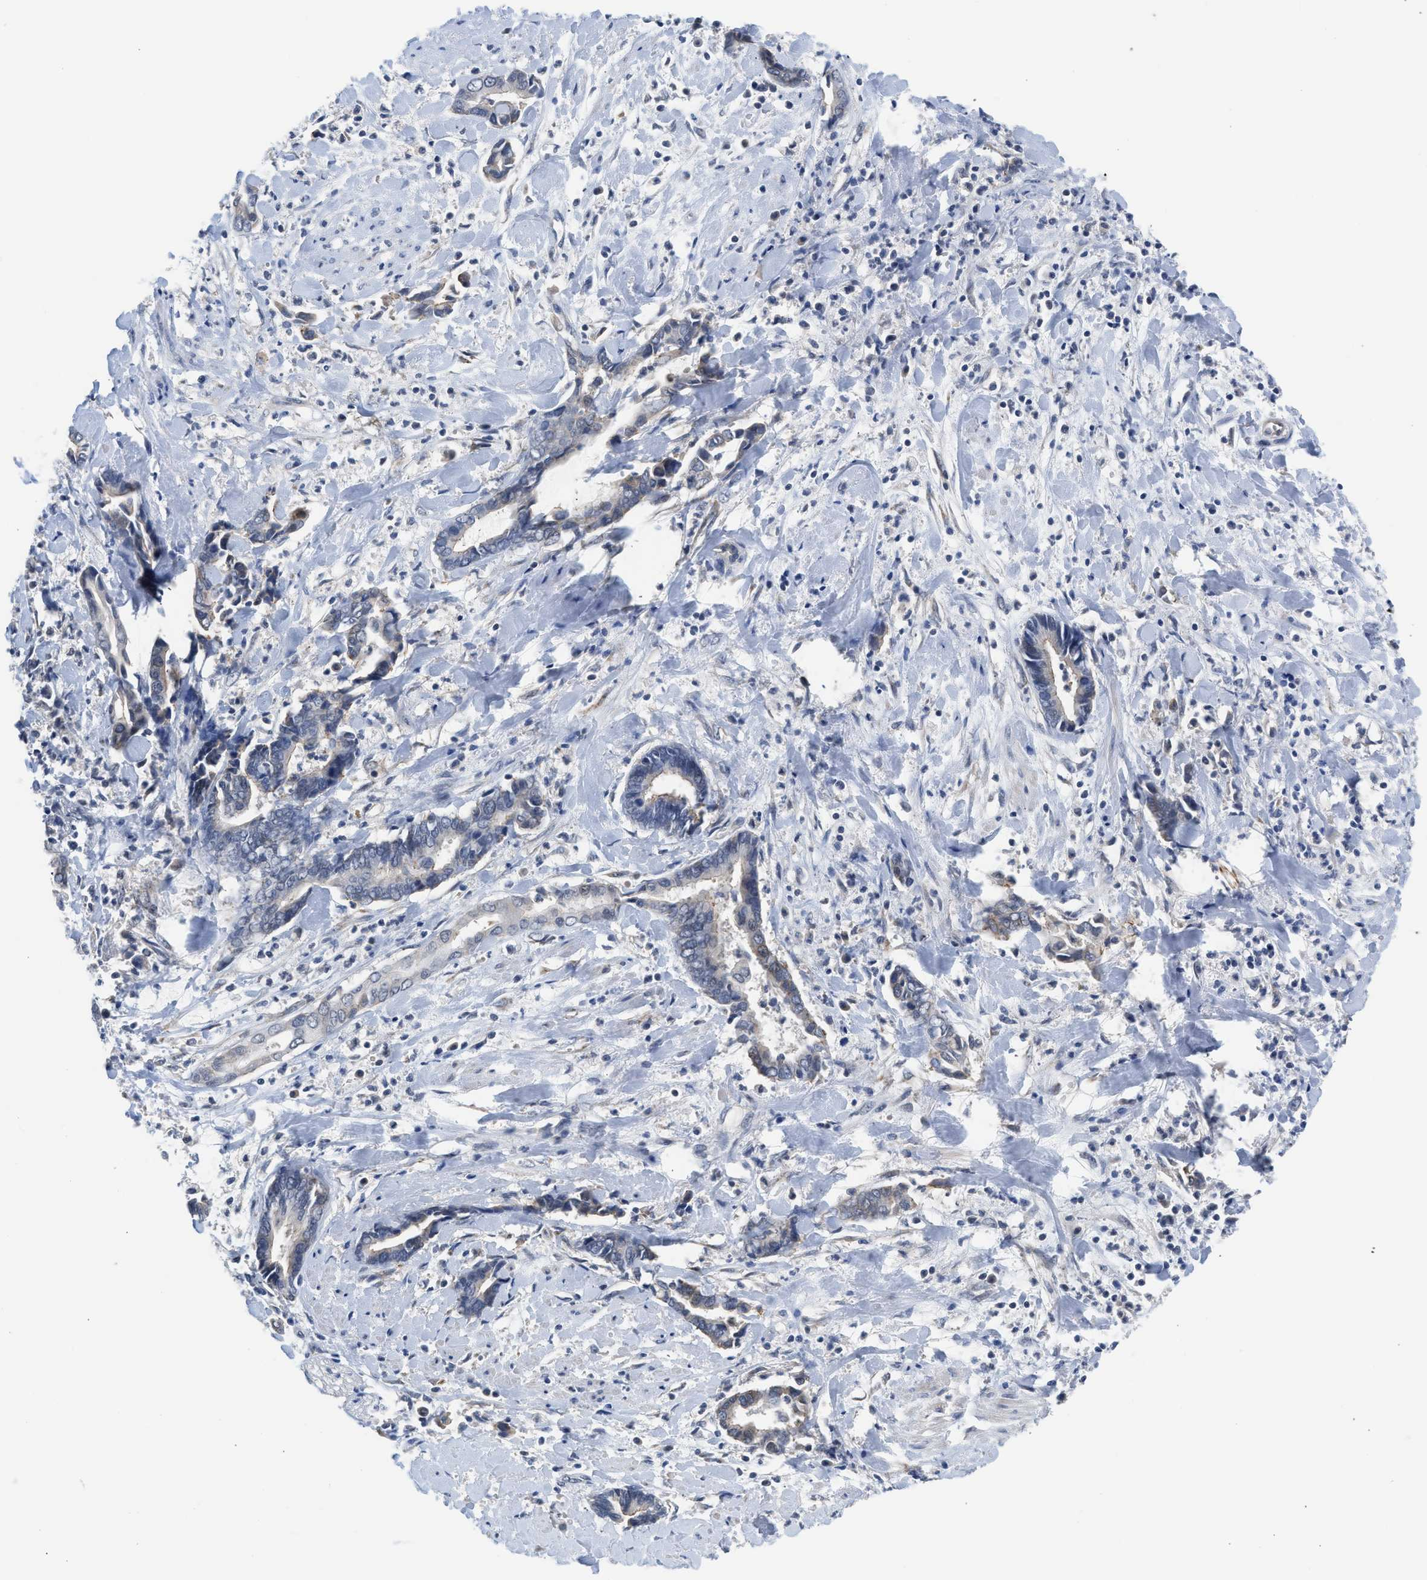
{"staining": {"intensity": "weak", "quantity": "<25%", "location": "cytoplasmic/membranous"}, "tissue": "cervical cancer", "cell_type": "Tumor cells", "image_type": "cancer", "snomed": [{"axis": "morphology", "description": "Adenocarcinoma, NOS"}, {"axis": "topography", "description": "Cervix"}], "caption": "High power microscopy histopathology image of an immunohistochemistry histopathology image of adenocarcinoma (cervical), revealing no significant staining in tumor cells. Brightfield microscopy of immunohistochemistry stained with DAB (3,3'-diaminobenzidine) (brown) and hematoxylin (blue), captured at high magnification.", "gene": "CSF3R", "patient": {"sex": "female", "age": 44}}